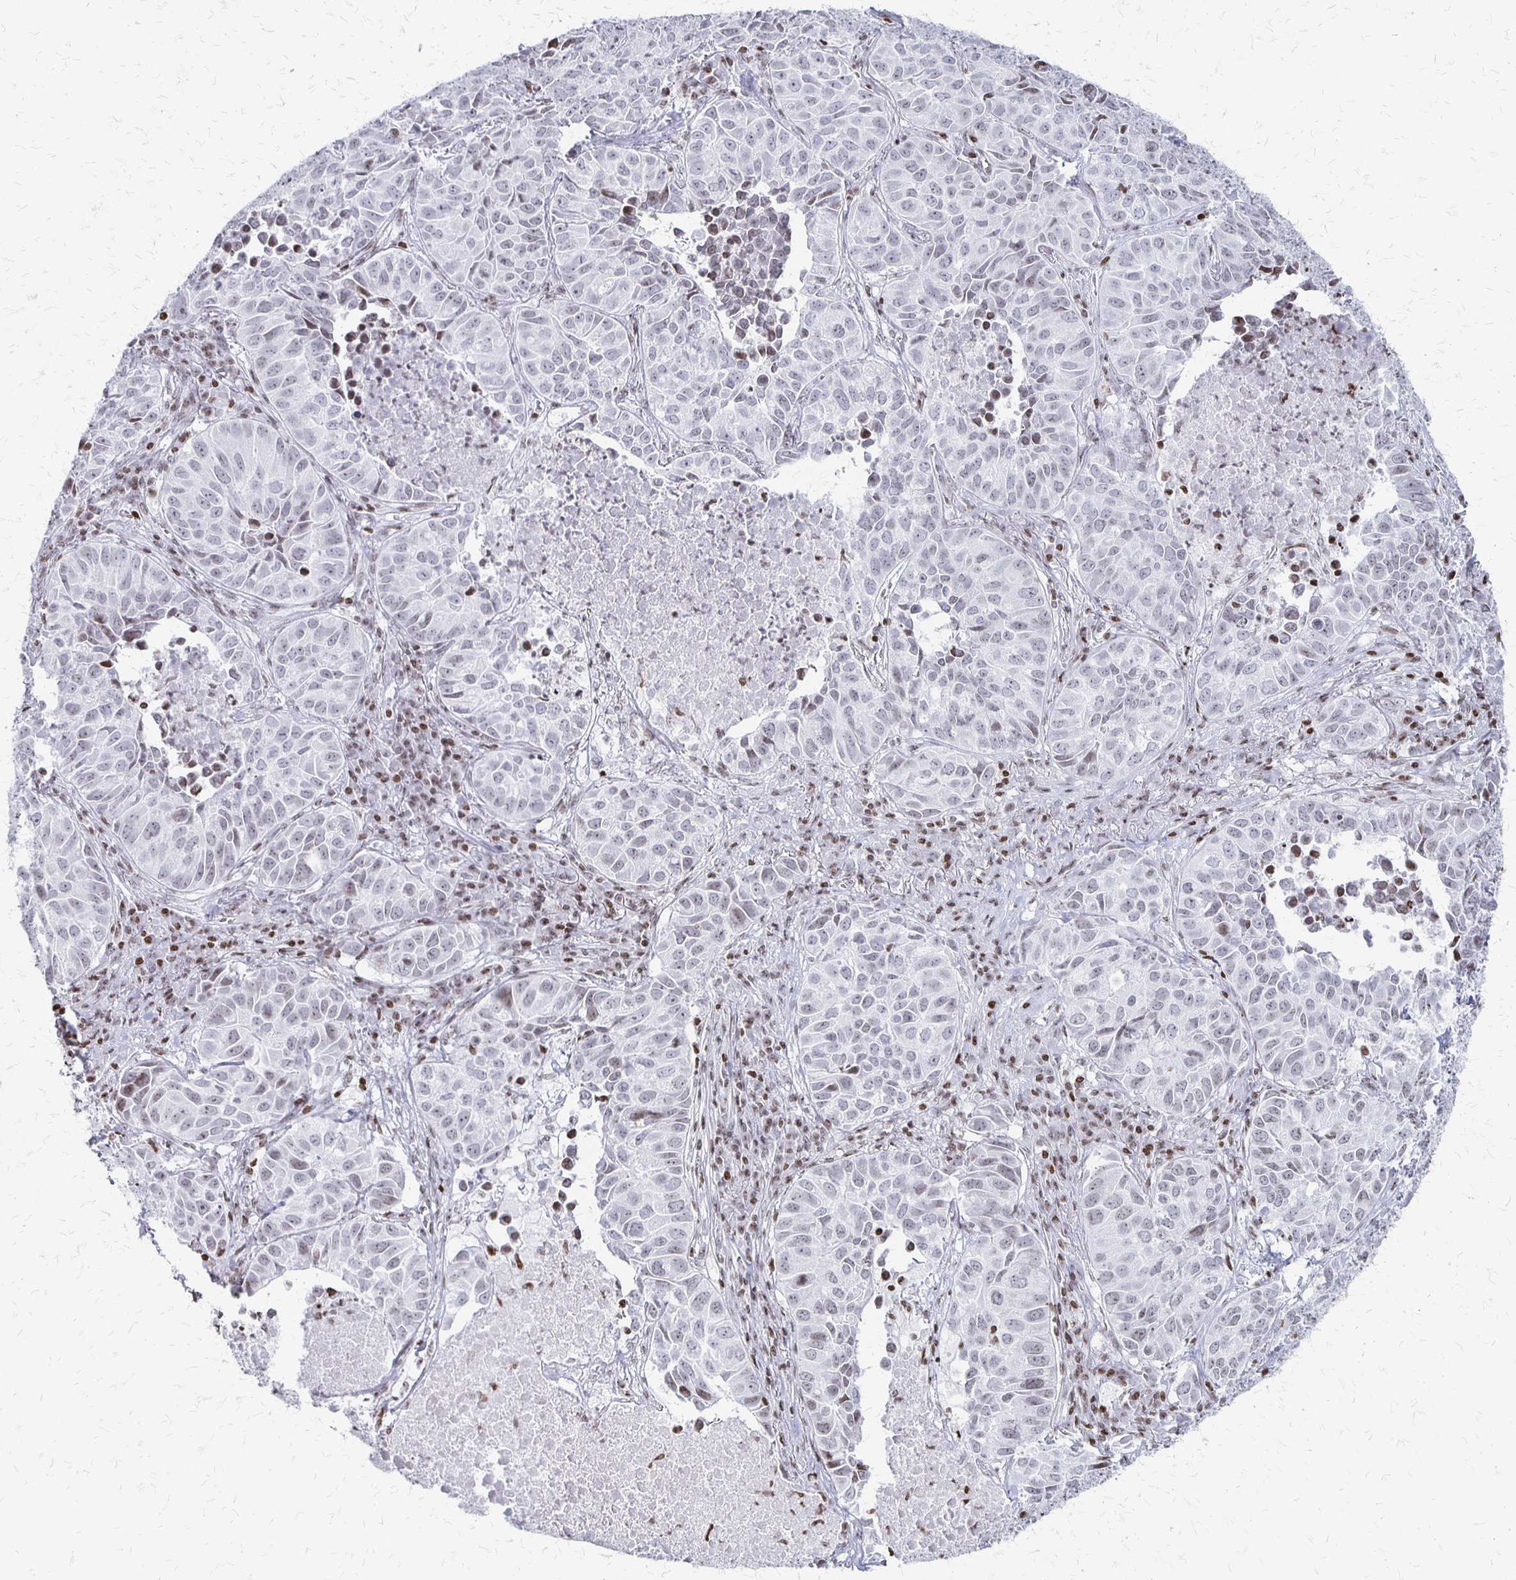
{"staining": {"intensity": "negative", "quantity": "none", "location": "none"}, "tissue": "lung cancer", "cell_type": "Tumor cells", "image_type": "cancer", "snomed": [{"axis": "morphology", "description": "Adenocarcinoma, NOS"}, {"axis": "topography", "description": "Lung"}], "caption": "A micrograph of adenocarcinoma (lung) stained for a protein demonstrates no brown staining in tumor cells.", "gene": "ZNF280C", "patient": {"sex": "female", "age": 50}}